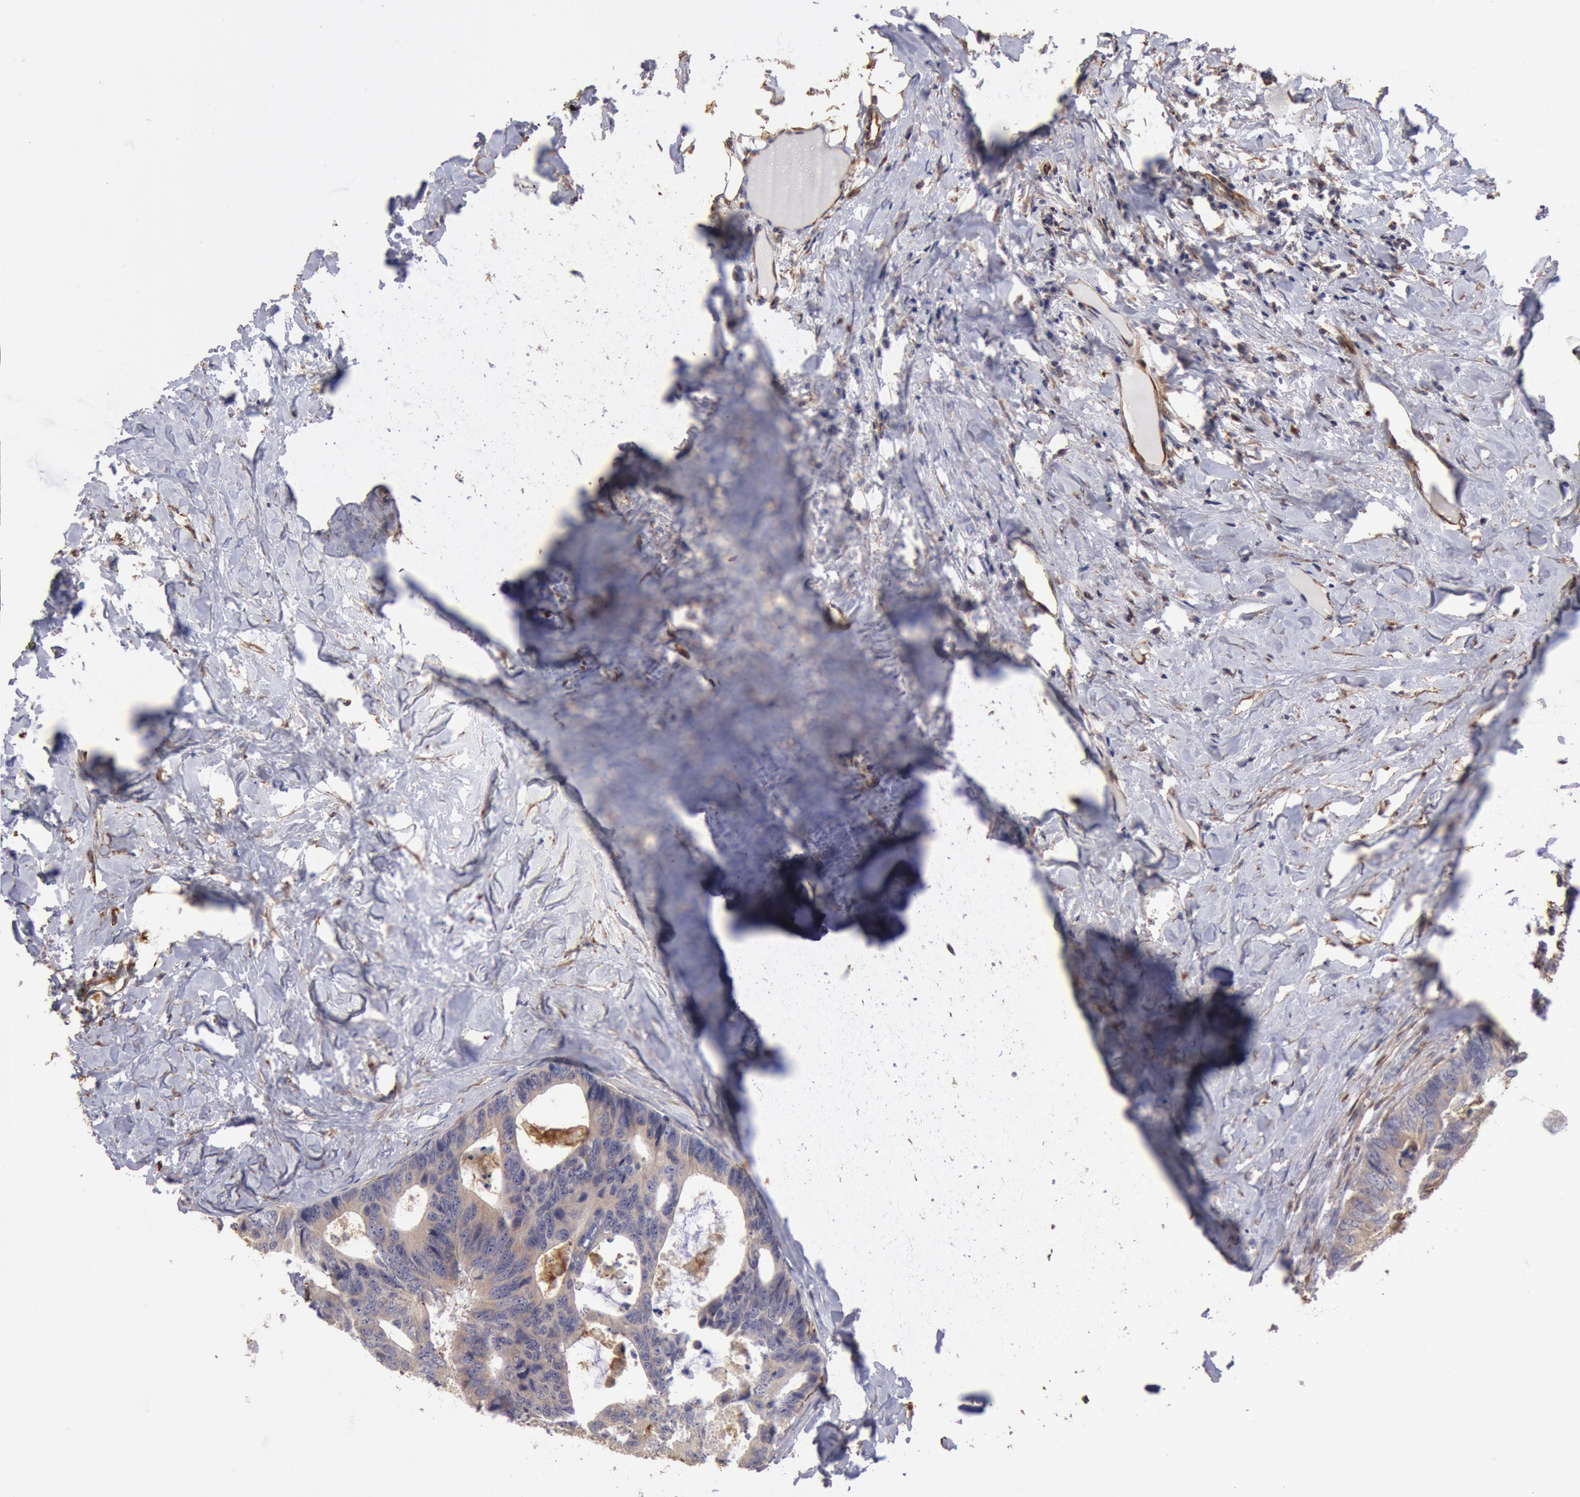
{"staining": {"intensity": "weak", "quantity": ">75%", "location": "cytoplasmic/membranous"}, "tissue": "colorectal cancer", "cell_type": "Tumor cells", "image_type": "cancer", "snomed": [{"axis": "morphology", "description": "Adenocarcinoma, NOS"}, {"axis": "topography", "description": "Colon"}], "caption": "Colorectal cancer (adenocarcinoma) was stained to show a protein in brown. There is low levels of weak cytoplasmic/membranous positivity in approximately >75% of tumor cells.", "gene": "RNF139", "patient": {"sex": "female", "age": 55}}